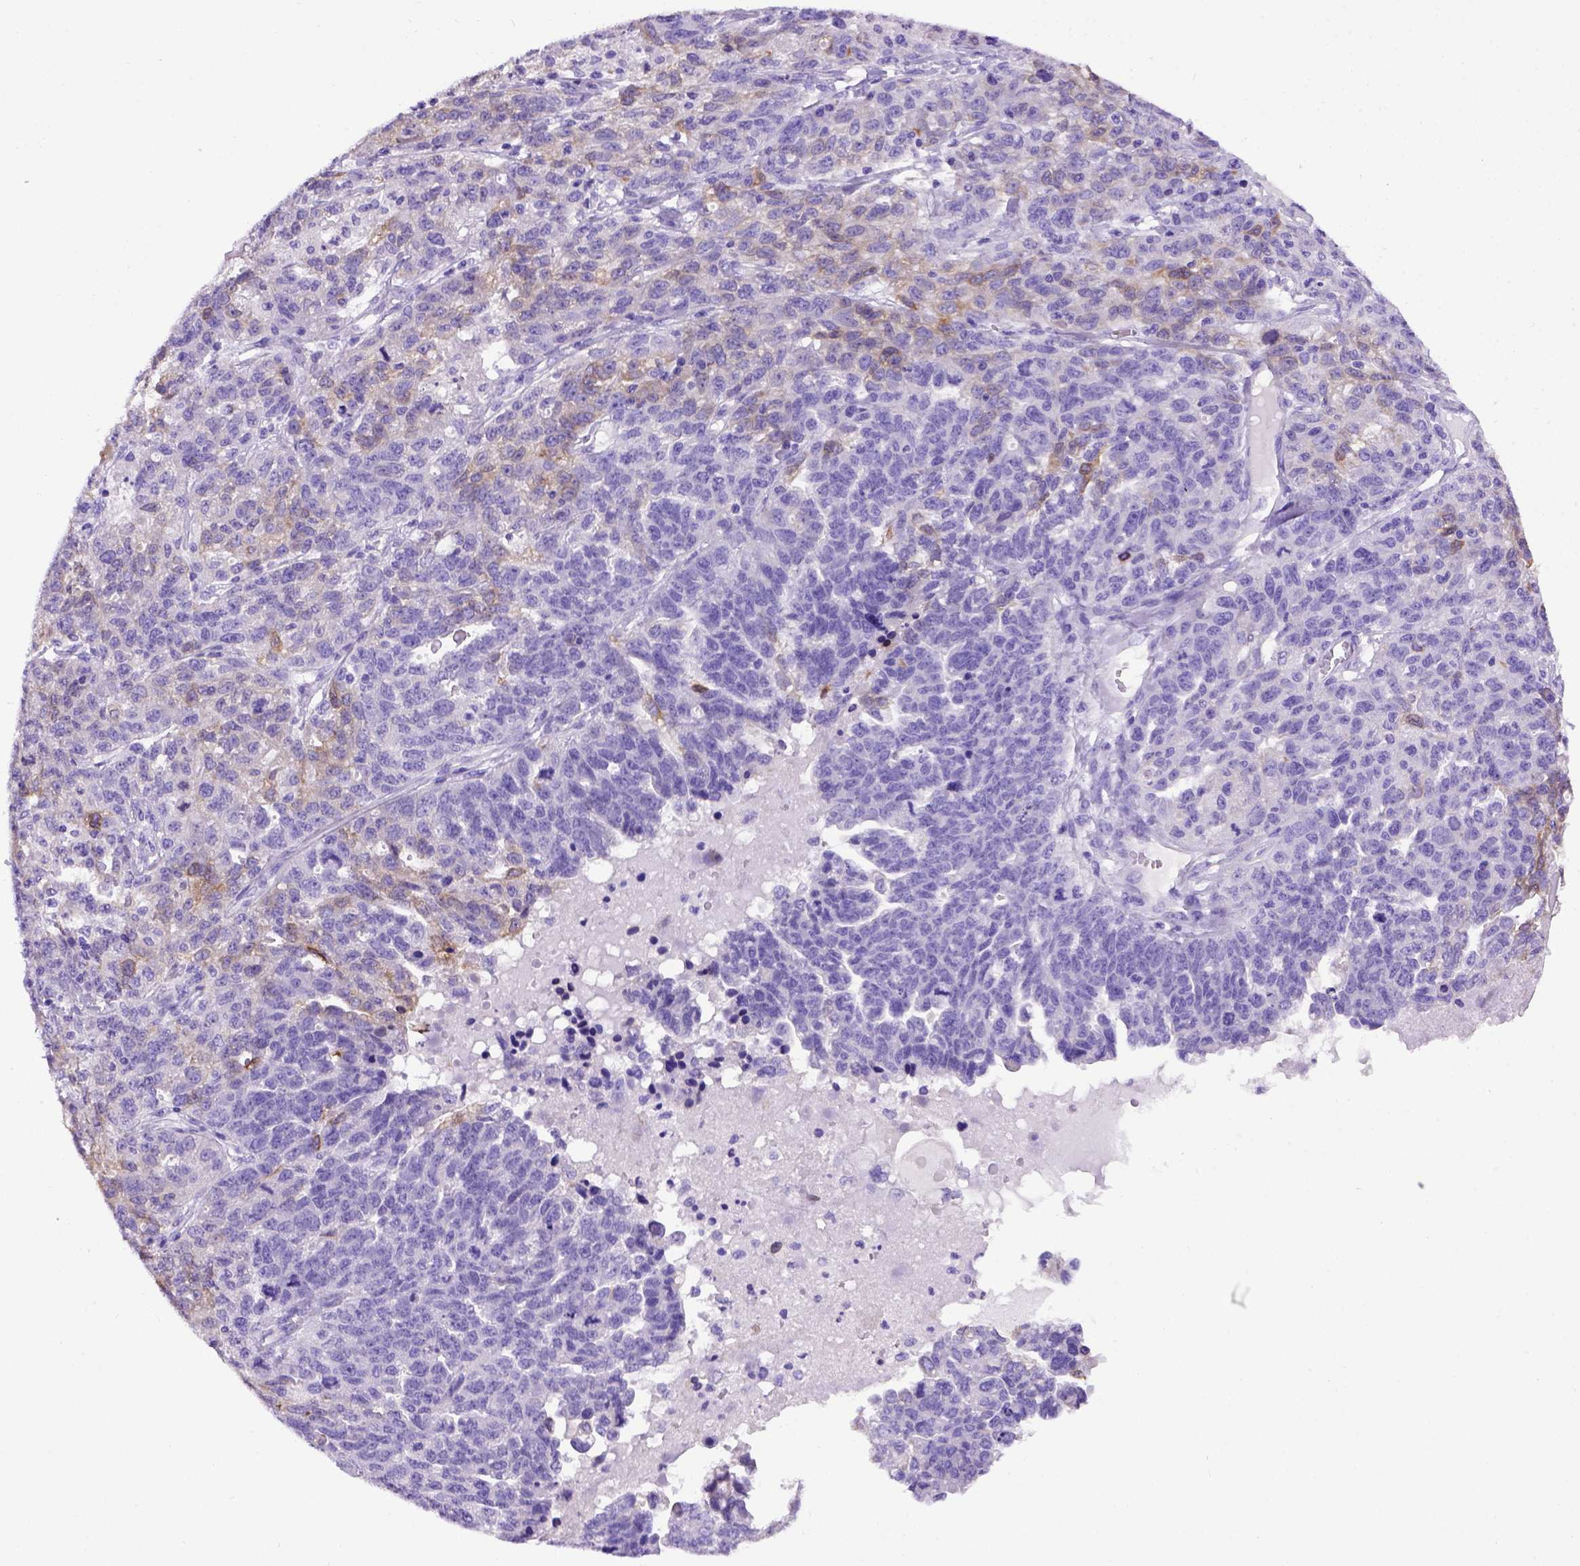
{"staining": {"intensity": "negative", "quantity": "none", "location": "none"}, "tissue": "ovarian cancer", "cell_type": "Tumor cells", "image_type": "cancer", "snomed": [{"axis": "morphology", "description": "Cystadenocarcinoma, serous, NOS"}, {"axis": "topography", "description": "Ovary"}], "caption": "An image of human serous cystadenocarcinoma (ovarian) is negative for staining in tumor cells. (Stains: DAB immunohistochemistry (IHC) with hematoxylin counter stain, Microscopy: brightfield microscopy at high magnification).", "gene": "PTGES", "patient": {"sex": "female", "age": 71}}